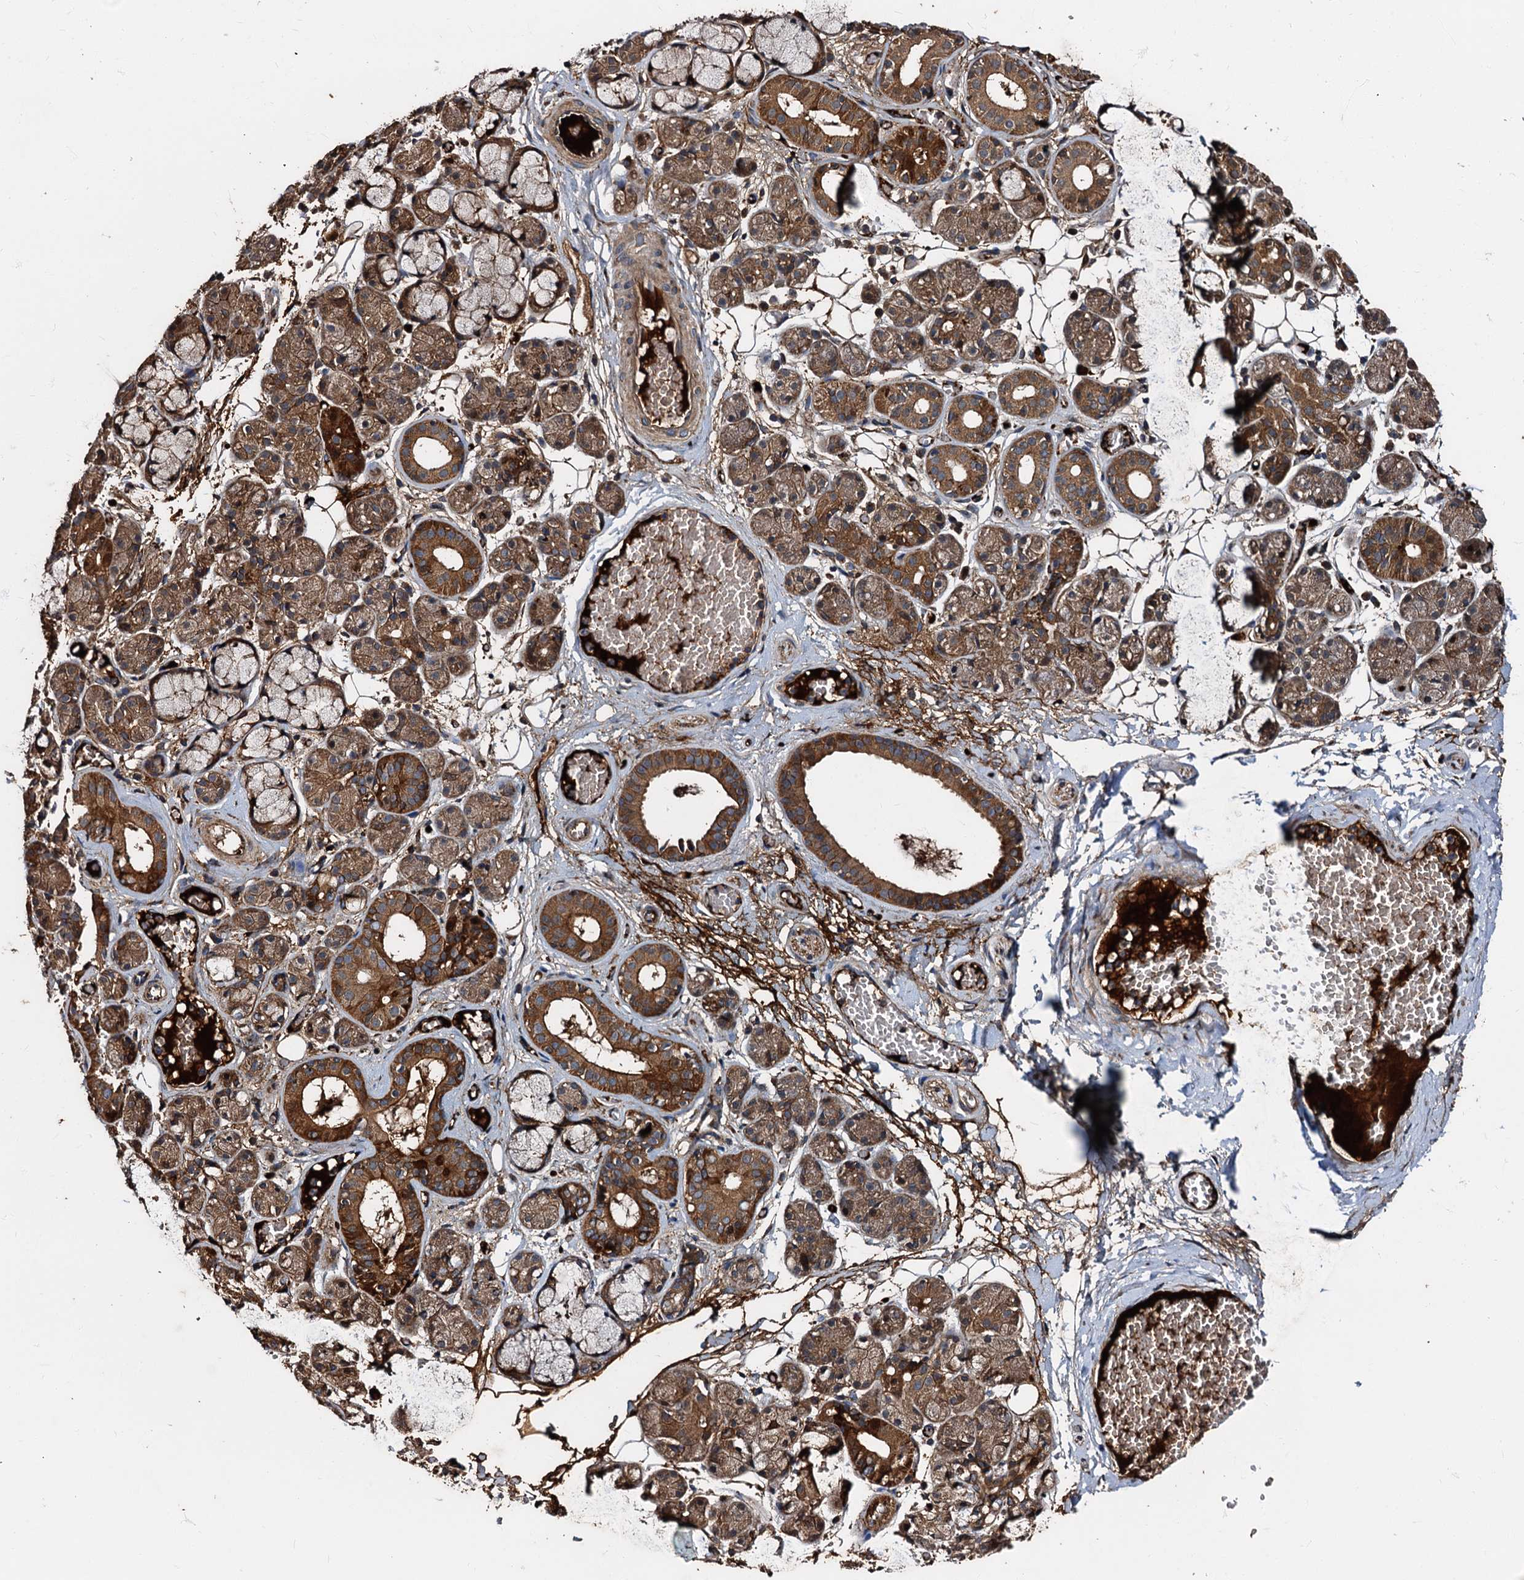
{"staining": {"intensity": "strong", "quantity": ">75%", "location": "cytoplasmic/membranous"}, "tissue": "salivary gland", "cell_type": "Glandular cells", "image_type": "normal", "snomed": [{"axis": "morphology", "description": "Normal tissue, NOS"}, {"axis": "topography", "description": "Salivary gland"}], "caption": "A high-resolution image shows immunohistochemistry (IHC) staining of unremarkable salivary gland, which displays strong cytoplasmic/membranous expression in approximately >75% of glandular cells. The protein is shown in brown color, while the nuclei are stained blue.", "gene": "PEX5", "patient": {"sex": "male", "age": 63}}